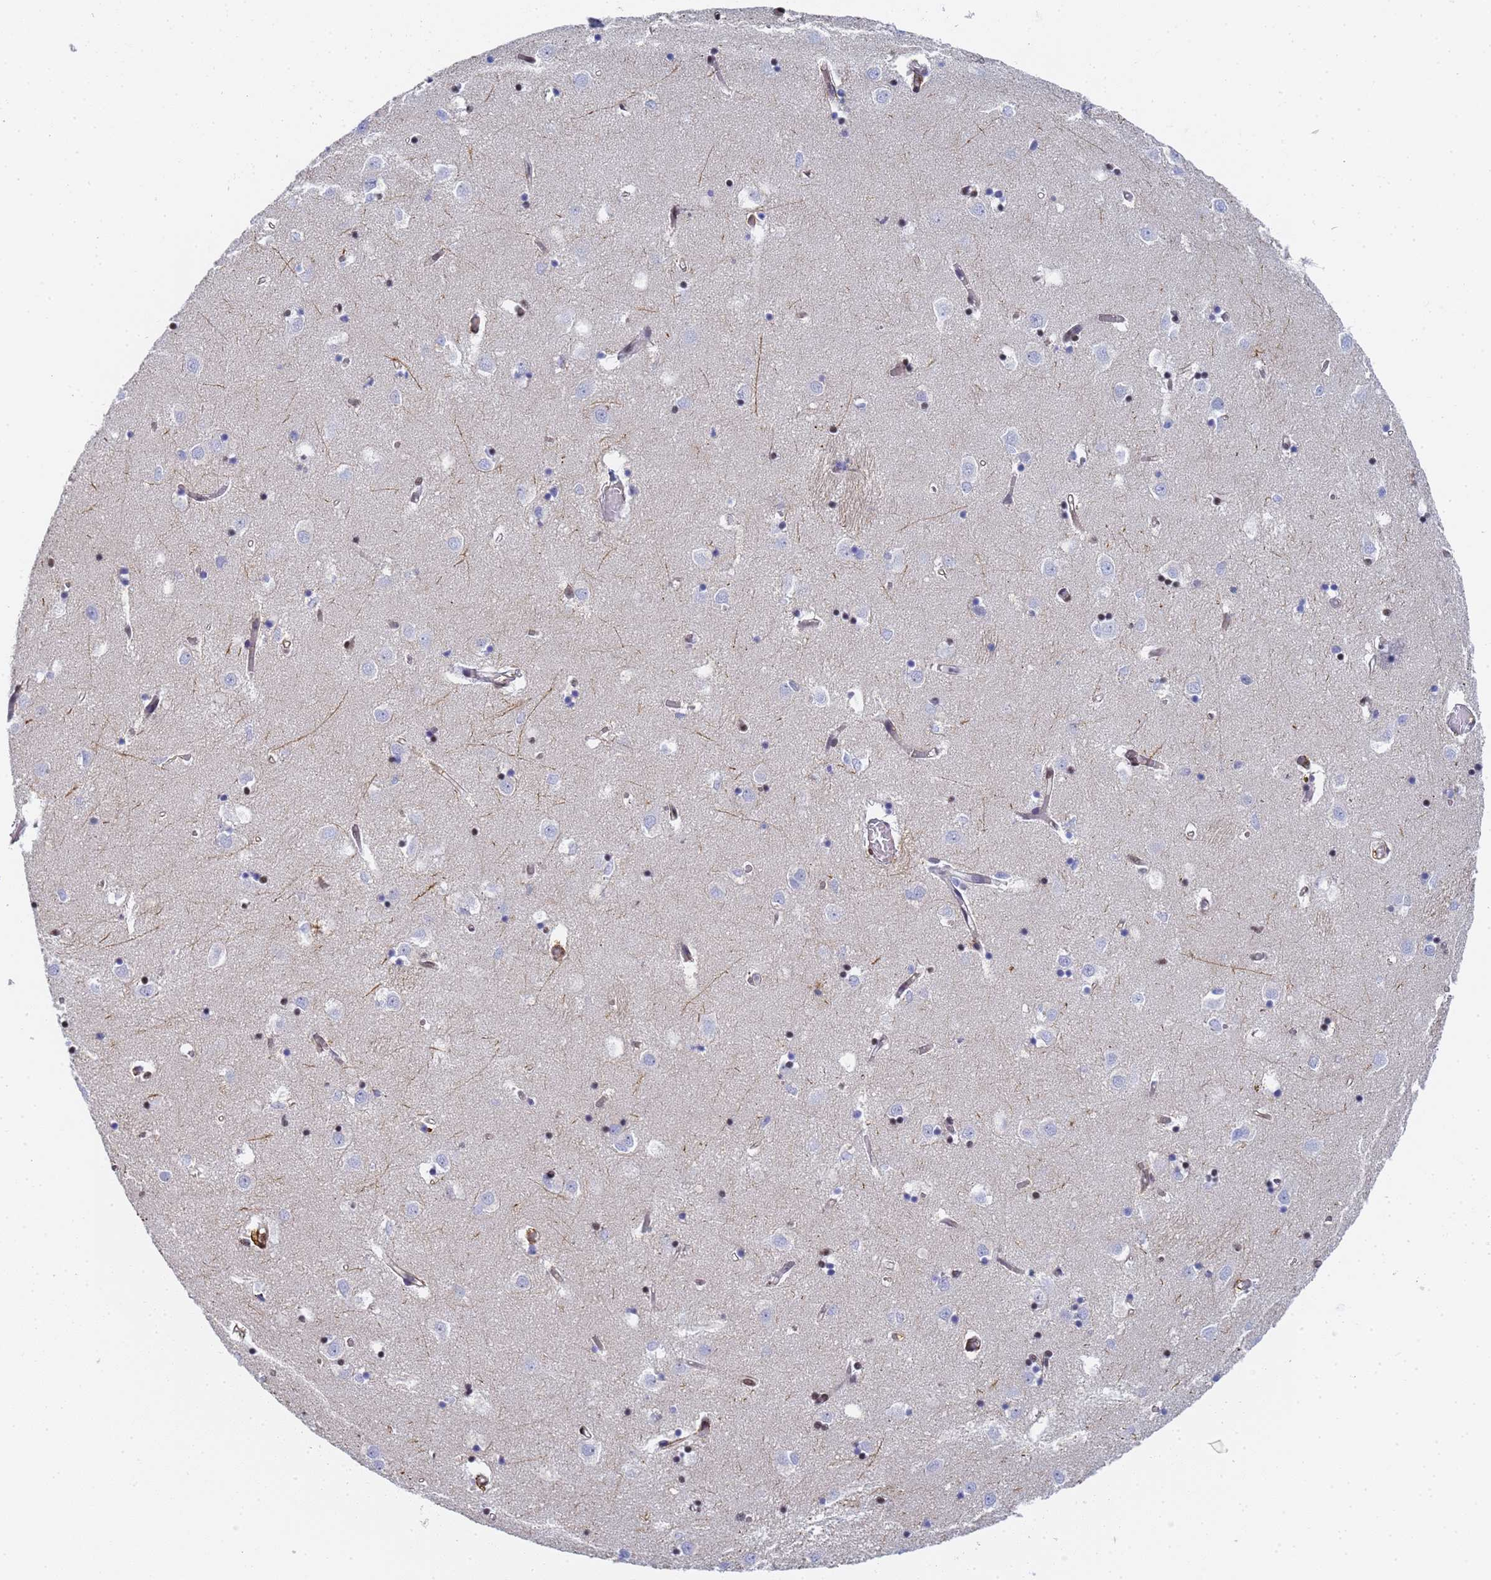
{"staining": {"intensity": "moderate", "quantity": "25%-75%", "location": "nuclear"}, "tissue": "caudate", "cell_type": "Glial cells", "image_type": "normal", "snomed": [{"axis": "morphology", "description": "Normal tissue, NOS"}, {"axis": "topography", "description": "Lateral ventricle wall"}], "caption": "The micrograph exhibits a brown stain indicating the presence of a protein in the nuclear of glial cells in caudate. (Brightfield microscopy of DAB IHC at high magnification).", "gene": "PRRT4", "patient": {"sex": "male", "age": 70}}